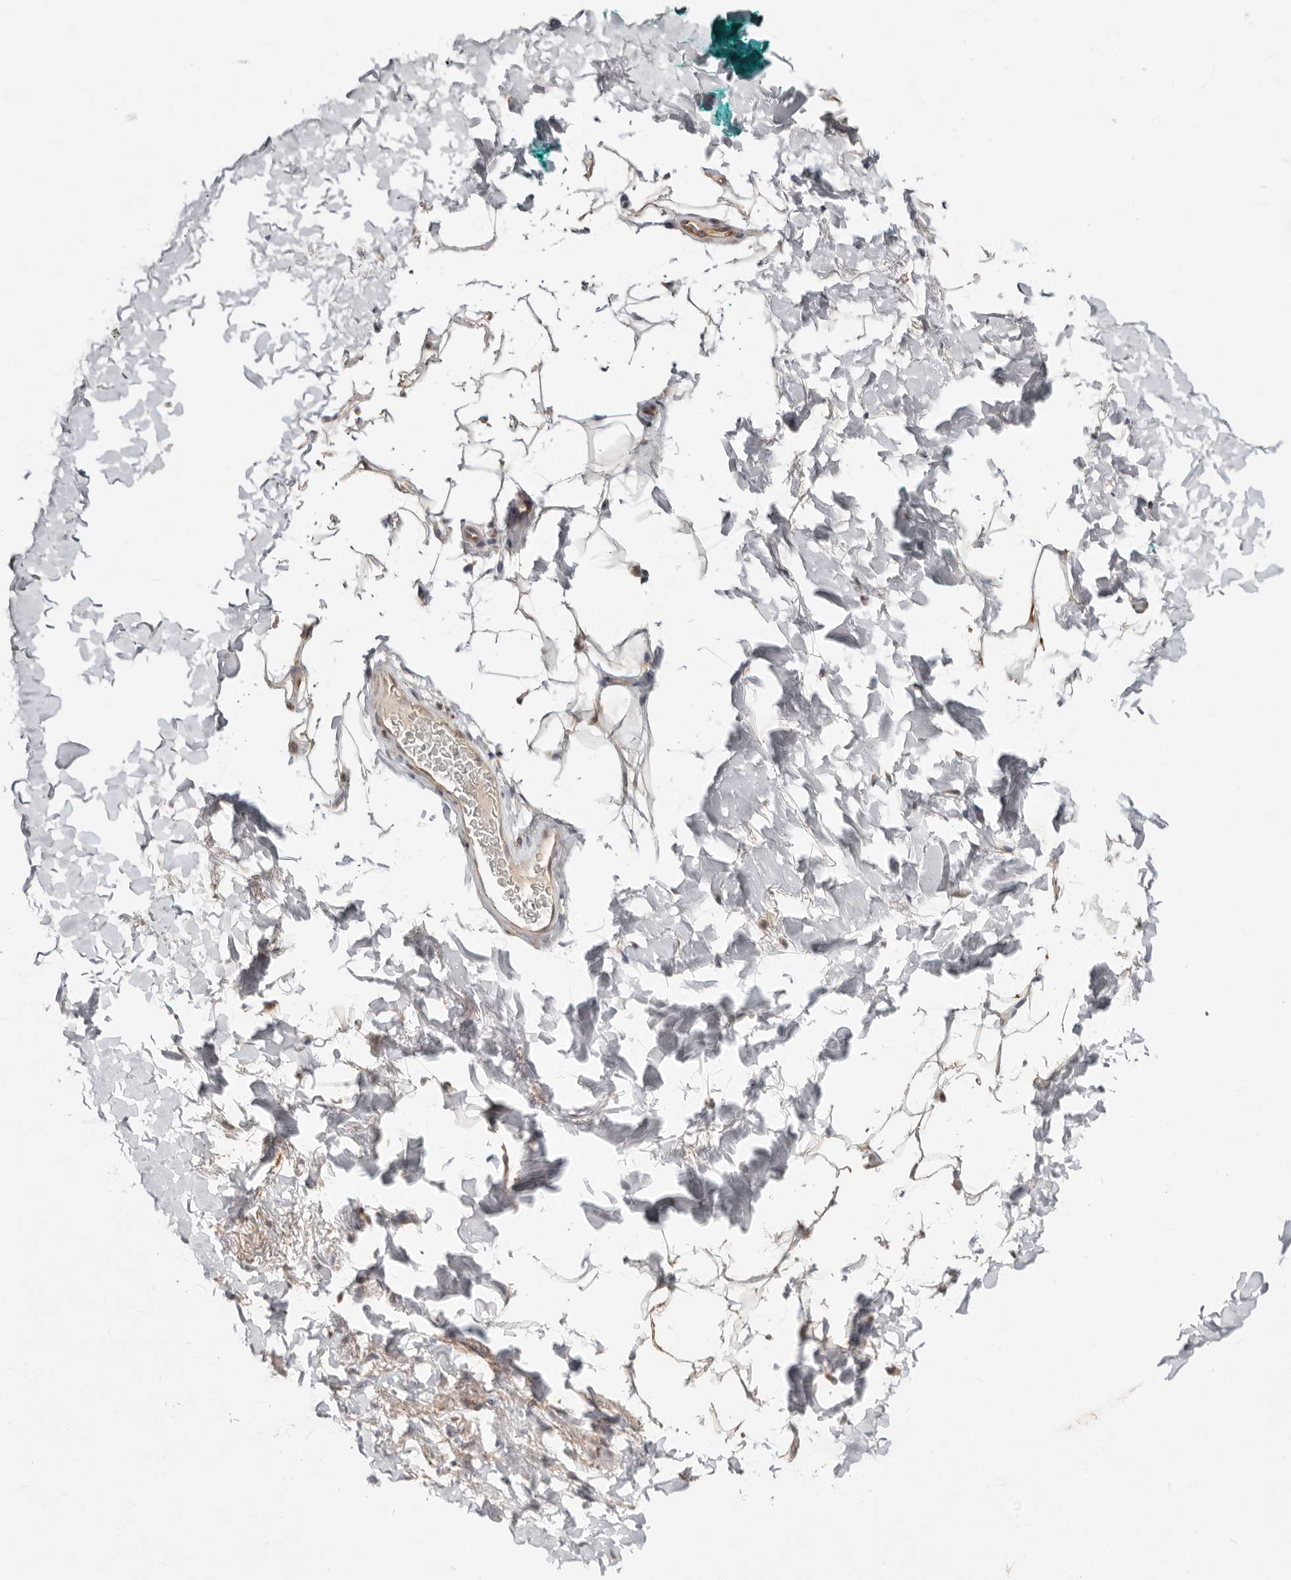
{"staining": {"intensity": "moderate", "quantity": ">75%", "location": "cytoplasmic/membranous"}, "tissue": "skin cancer", "cell_type": "Tumor cells", "image_type": "cancer", "snomed": [{"axis": "morphology", "description": "Basal cell carcinoma"}, {"axis": "topography", "description": "Skin"}], "caption": "Skin cancer stained with a brown dye demonstrates moderate cytoplasmic/membranous positive positivity in about >75% of tumor cells.", "gene": "SZT2", "patient": {"sex": "female", "age": 85}}